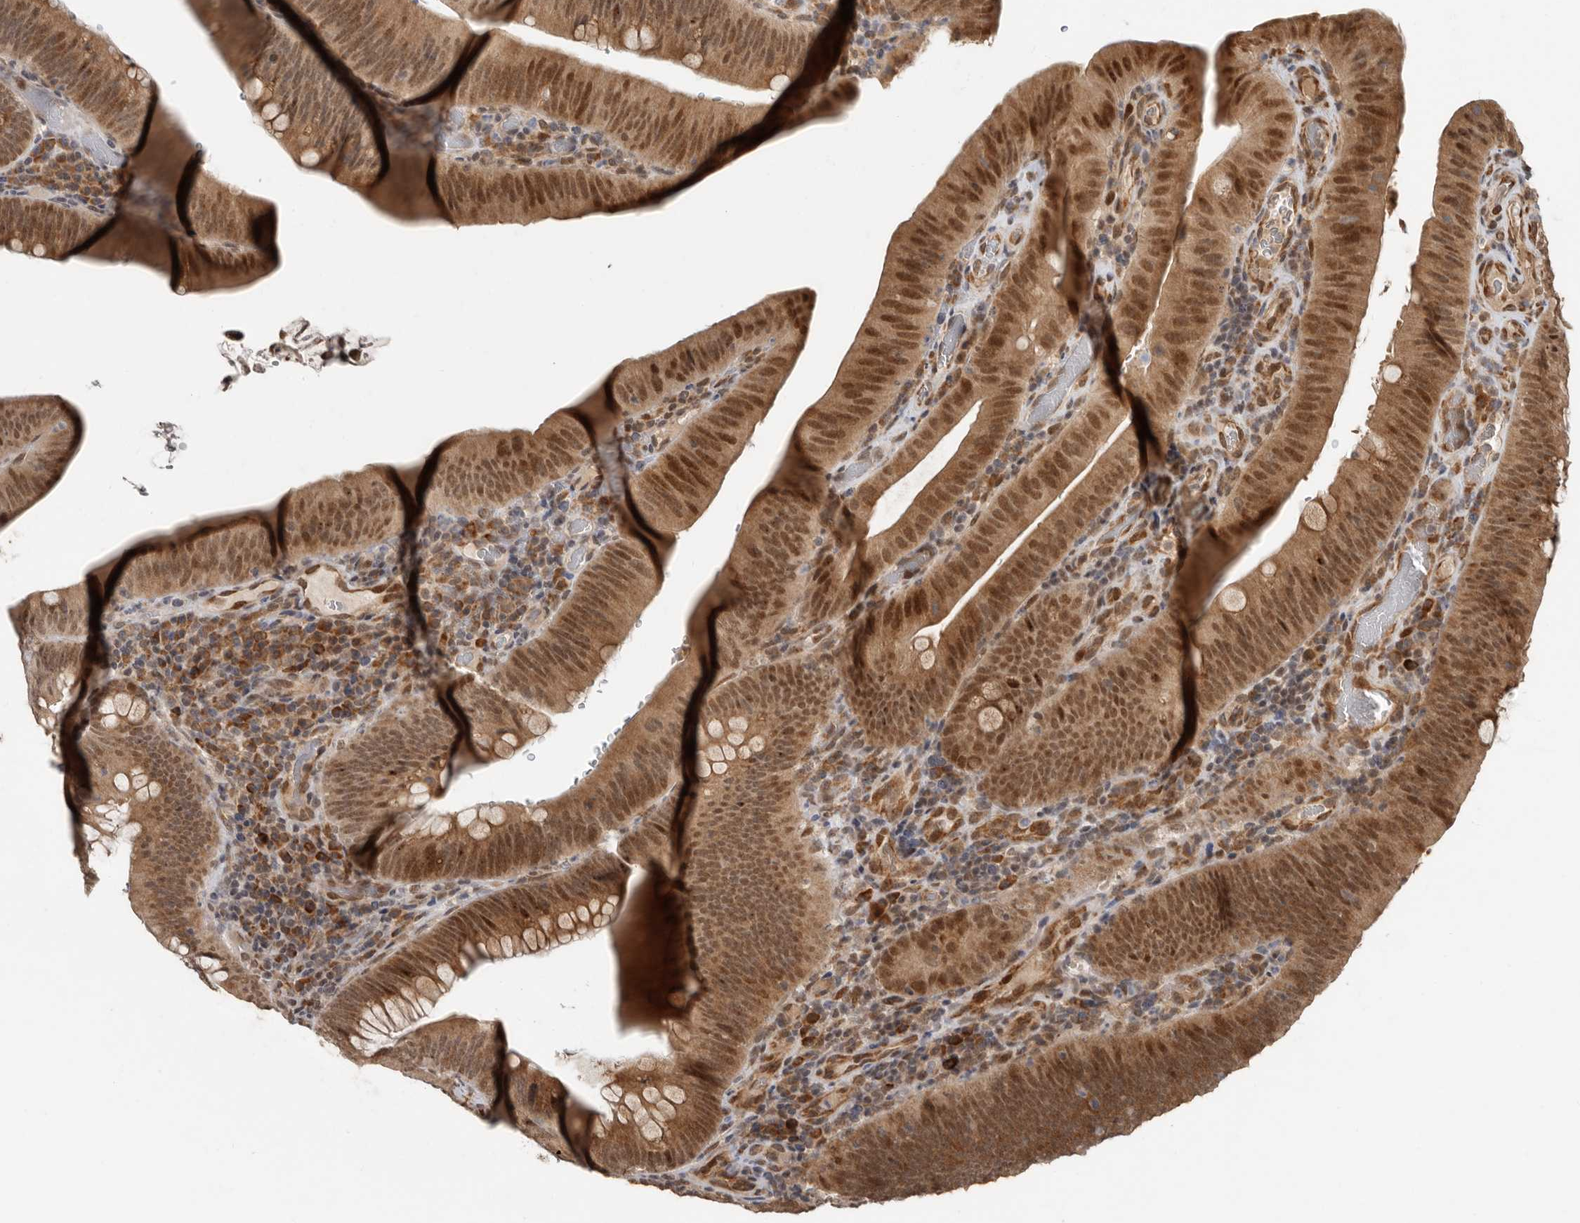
{"staining": {"intensity": "moderate", "quantity": ">75%", "location": "cytoplasmic/membranous,nuclear"}, "tissue": "colorectal cancer", "cell_type": "Tumor cells", "image_type": "cancer", "snomed": [{"axis": "morphology", "description": "Normal tissue, NOS"}, {"axis": "topography", "description": "Colon"}], "caption": "Protein analysis of colorectal cancer tissue reveals moderate cytoplasmic/membranous and nuclear positivity in approximately >75% of tumor cells.", "gene": "LRGUK", "patient": {"sex": "female", "age": 82}}